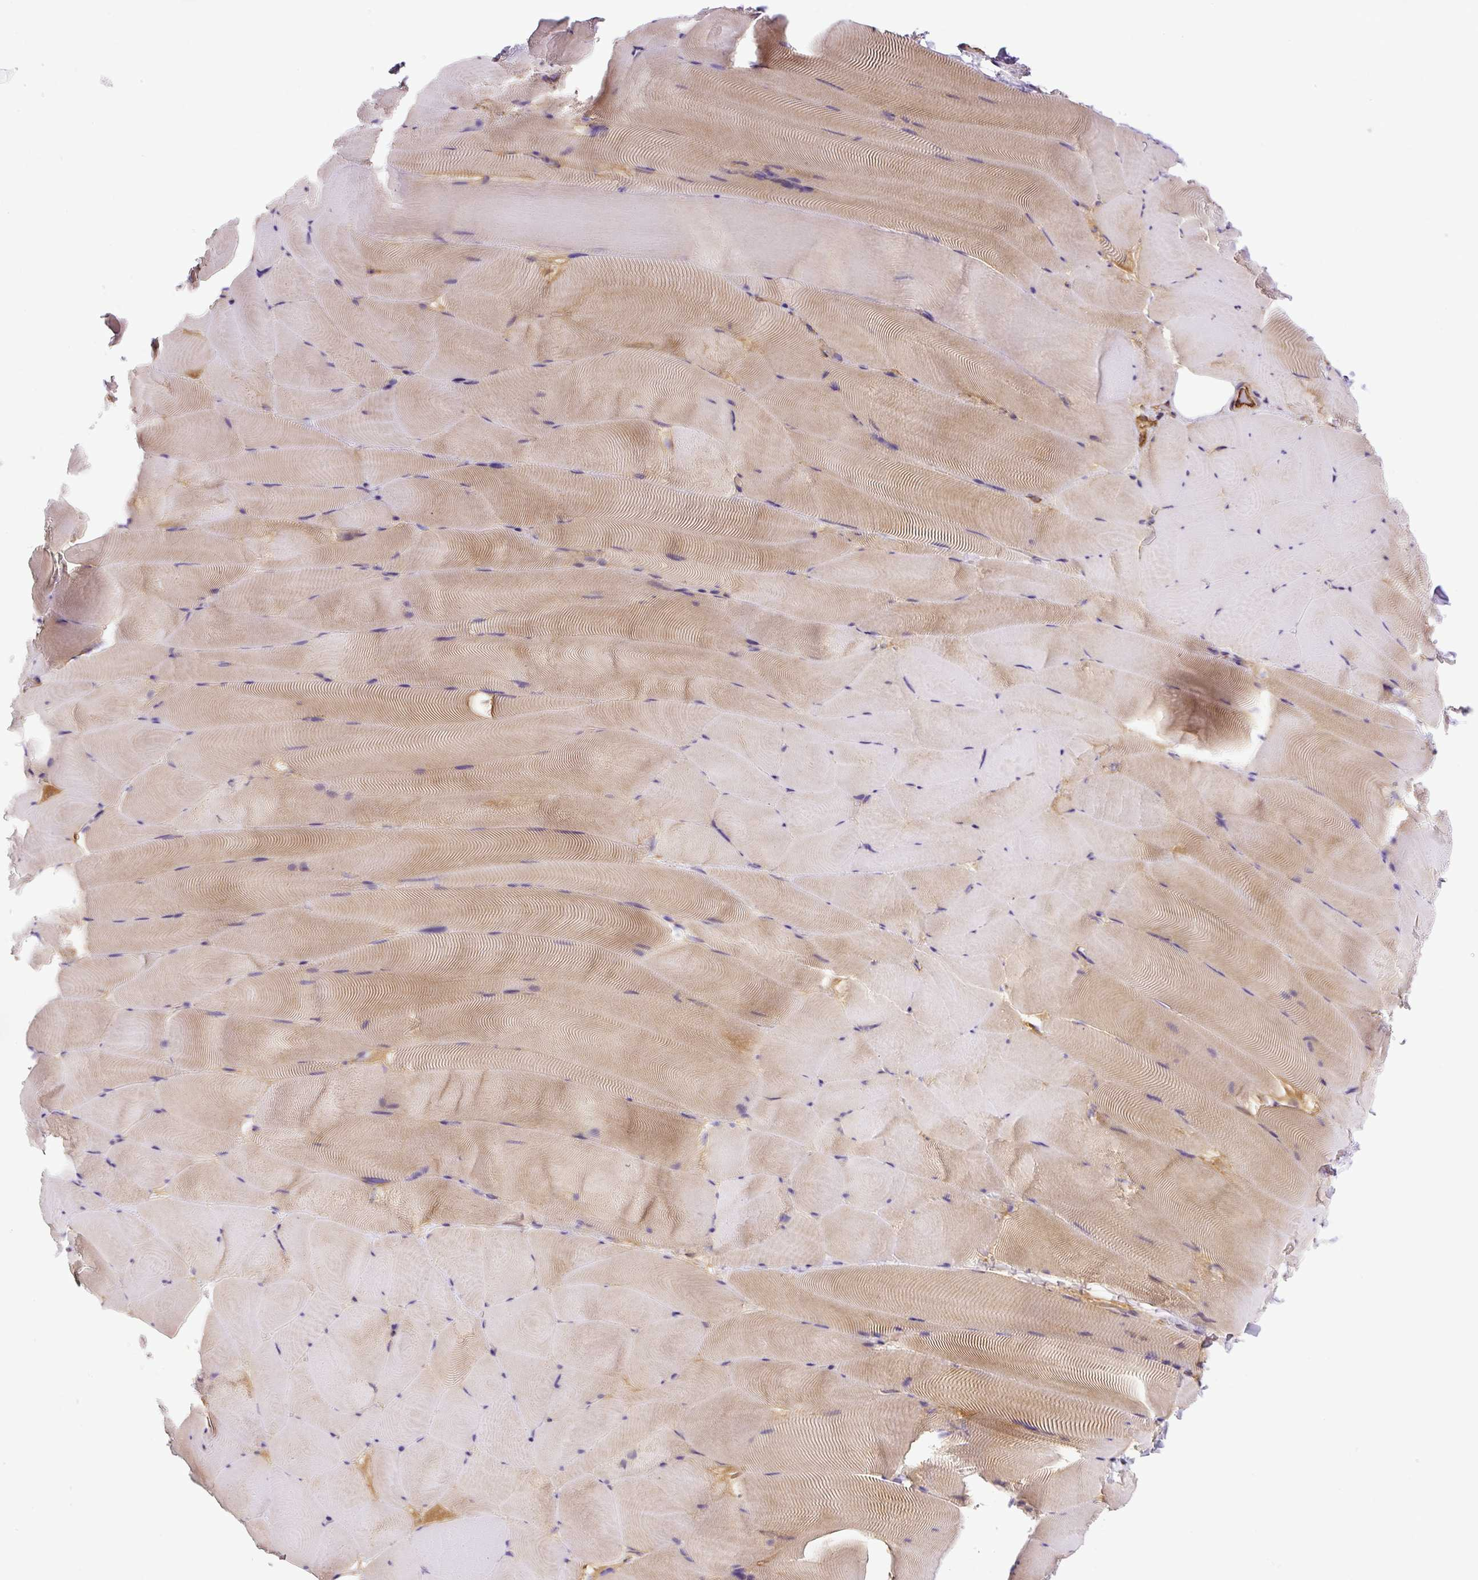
{"staining": {"intensity": "moderate", "quantity": "25%-75%", "location": "cytoplasmic/membranous"}, "tissue": "skeletal muscle", "cell_type": "Myocytes", "image_type": "normal", "snomed": [{"axis": "morphology", "description": "Normal tissue, NOS"}, {"axis": "topography", "description": "Skeletal muscle"}], "caption": "Approximately 25%-75% of myocytes in benign human skeletal muscle display moderate cytoplasmic/membranous protein staining as visualized by brown immunohistochemical staining.", "gene": "DCTN1", "patient": {"sex": "female", "age": 64}}